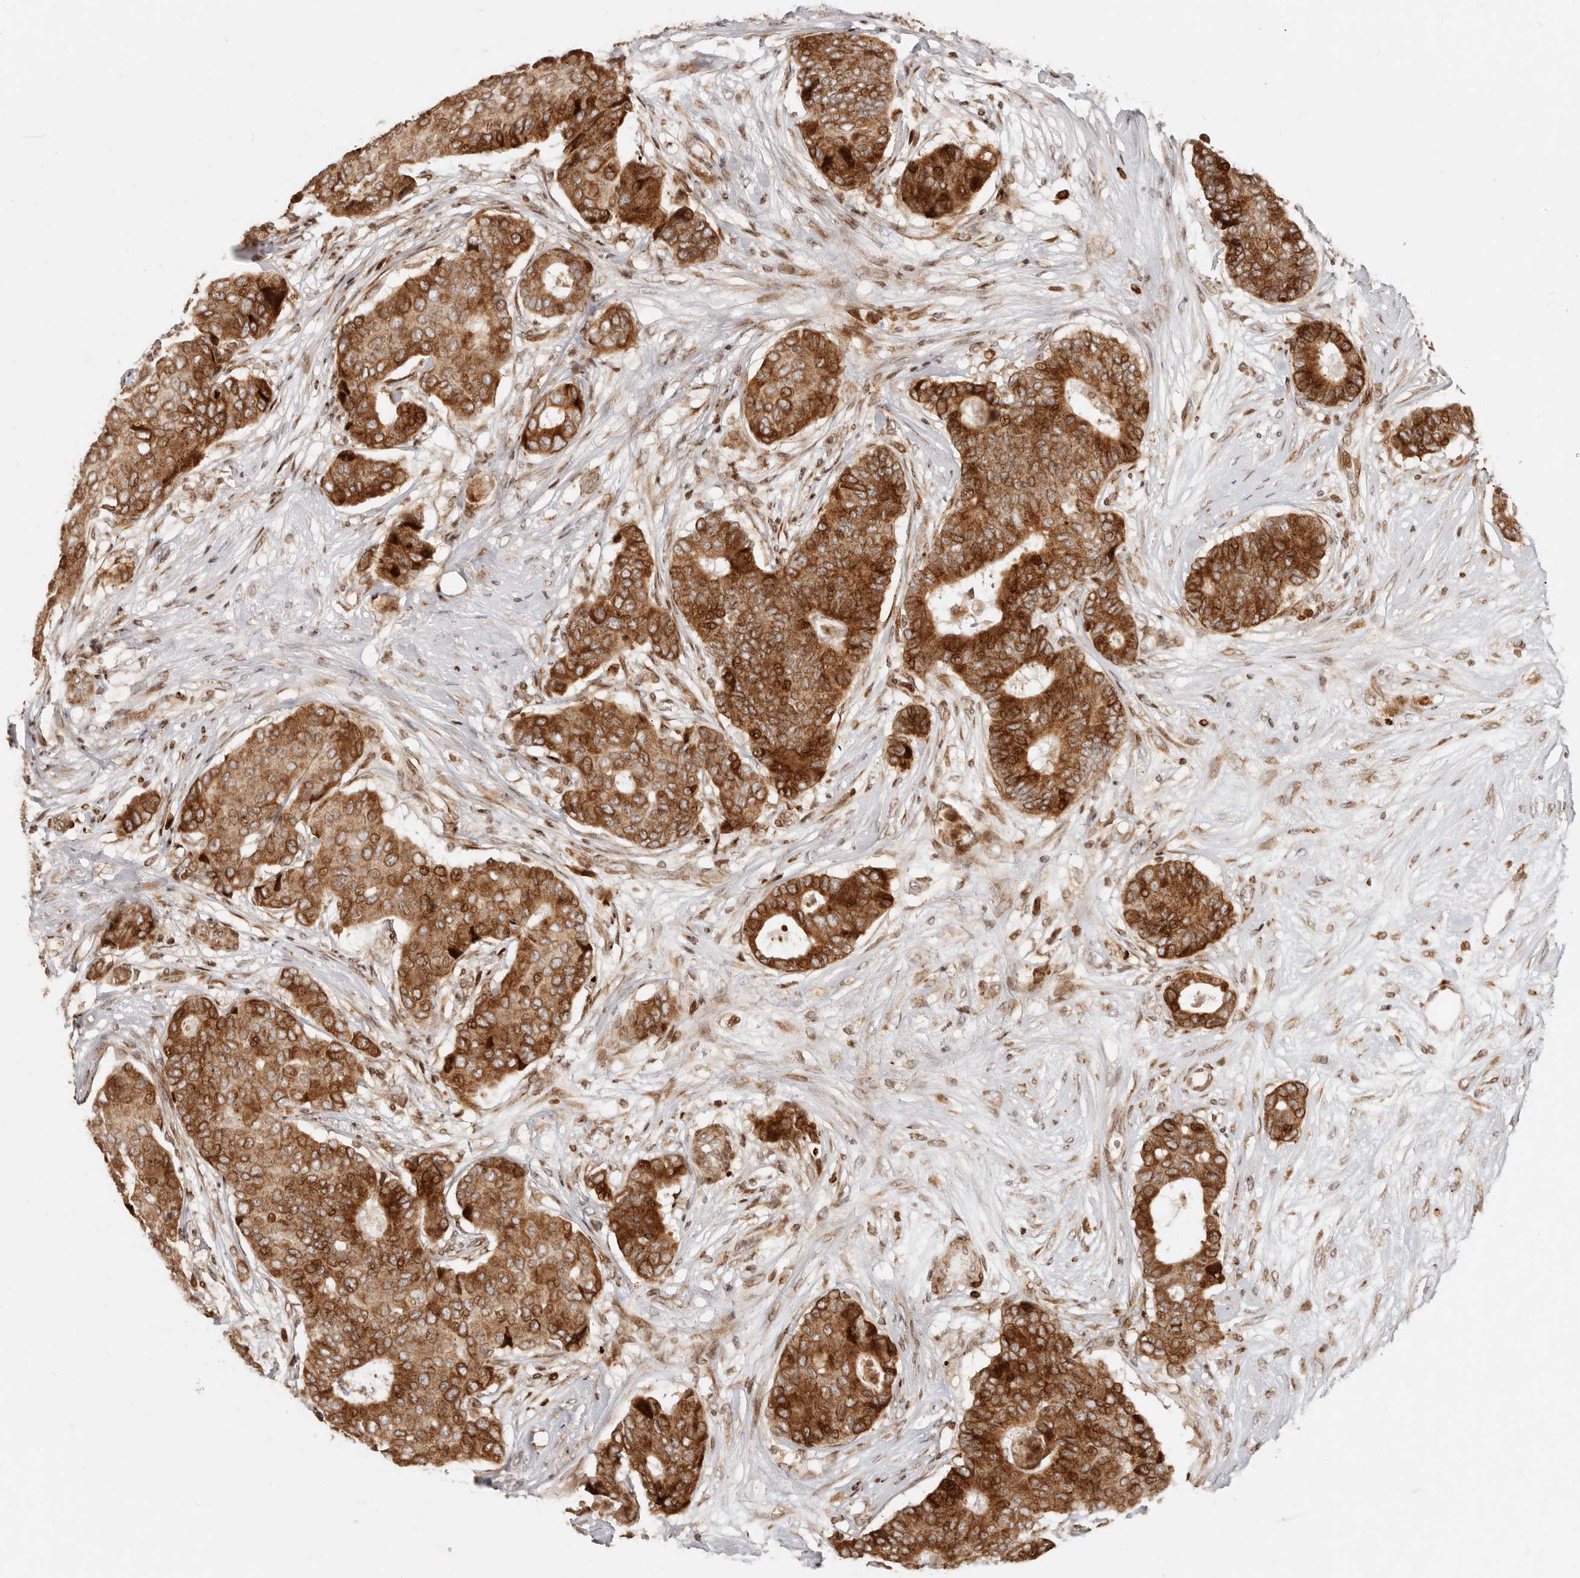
{"staining": {"intensity": "strong", "quantity": ">75%", "location": "cytoplasmic/membranous,nuclear"}, "tissue": "breast cancer", "cell_type": "Tumor cells", "image_type": "cancer", "snomed": [{"axis": "morphology", "description": "Duct carcinoma"}, {"axis": "topography", "description": "Breast"}], "caption": "Approximately >75% of tumor cells in breast infiltrating ductal carcinoma reveal strong cytoplasmic/membranous and nuclear protein staining as visualized by brown immunohistochemical staining.", "gene": "TRIM4", "patient": {"sex": "female", "age": 75}}